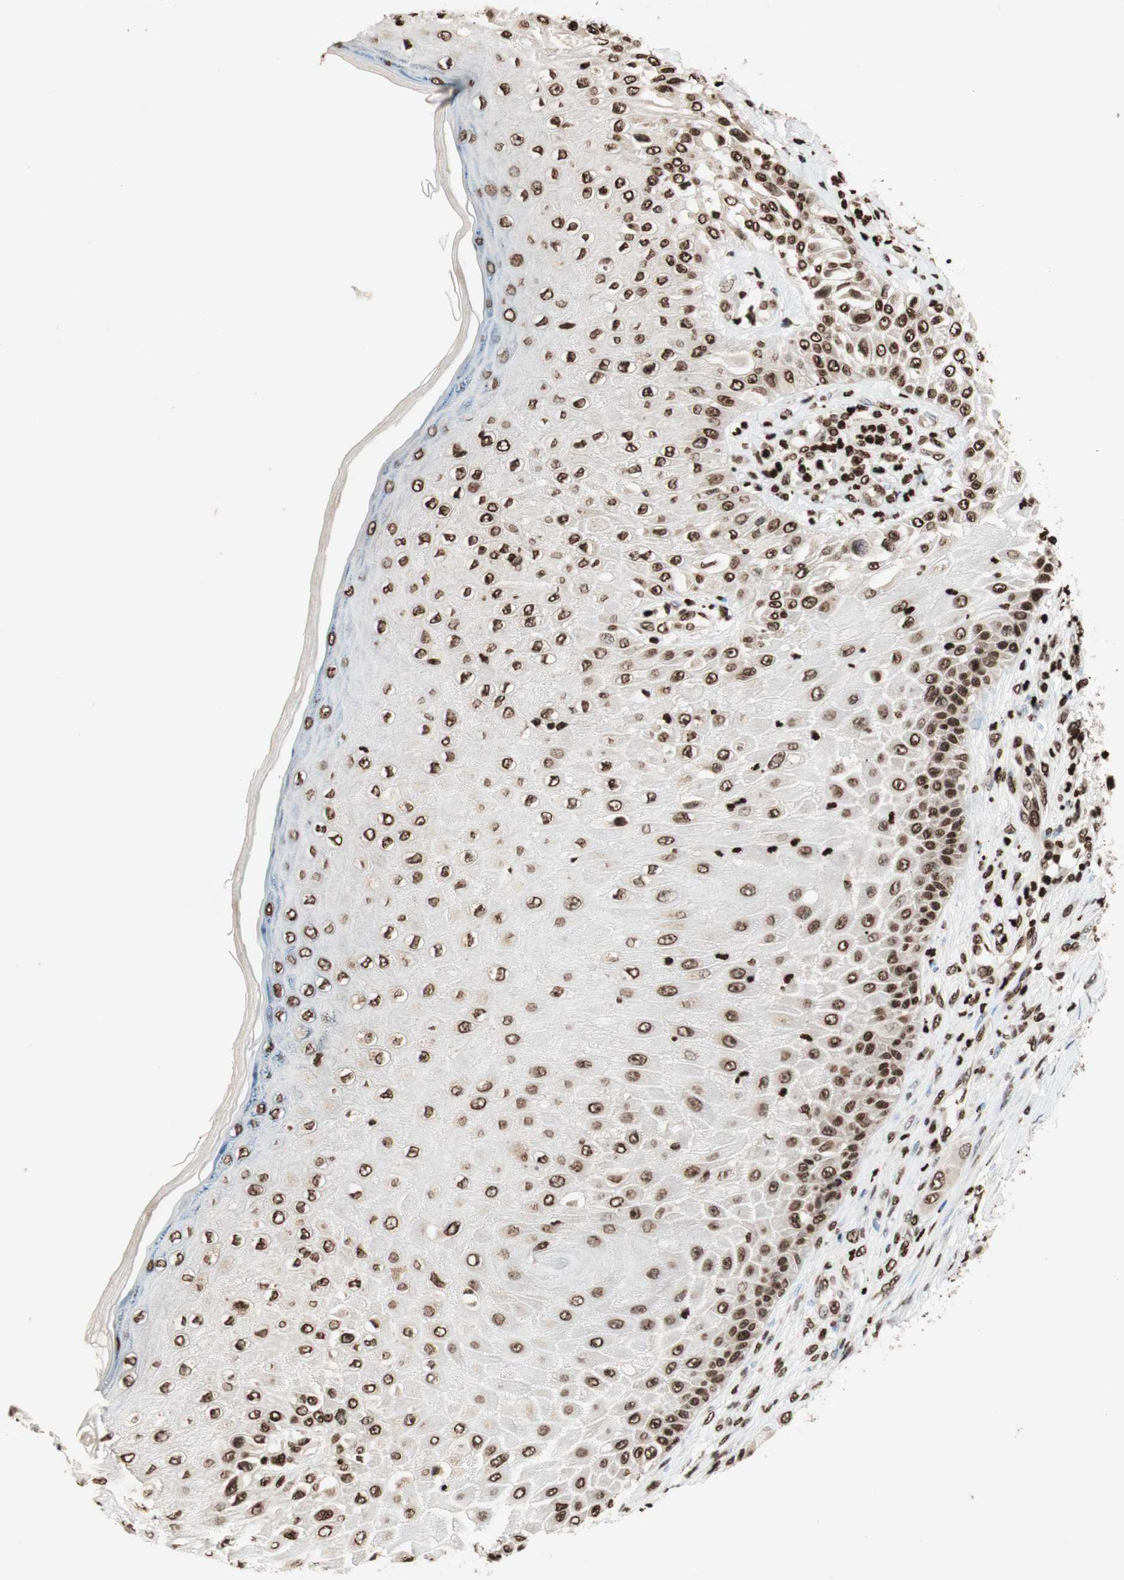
{"staining": {"intensity": "moderate", "quantity": ">75%", "location": "nuclear"}, "tissue": "melanoma", "cell_type": "Tumor cells", "image_type": "cancer", "snomed": [{"axis": "morphology", "description": "Malignant melanoma, NOS"}, {"axis": "topography", "description": "Skin"}], "caption": "High-magnification brightfield microscopy of melanoma stained with DAB (brown) and counterstained with hematoxylin (blue). tumor cells exhibit moderate nuclear expression is seen in about>75% of cells.", "gene": "NCOA3", "patient": {"sex": "female", "age": 81}}